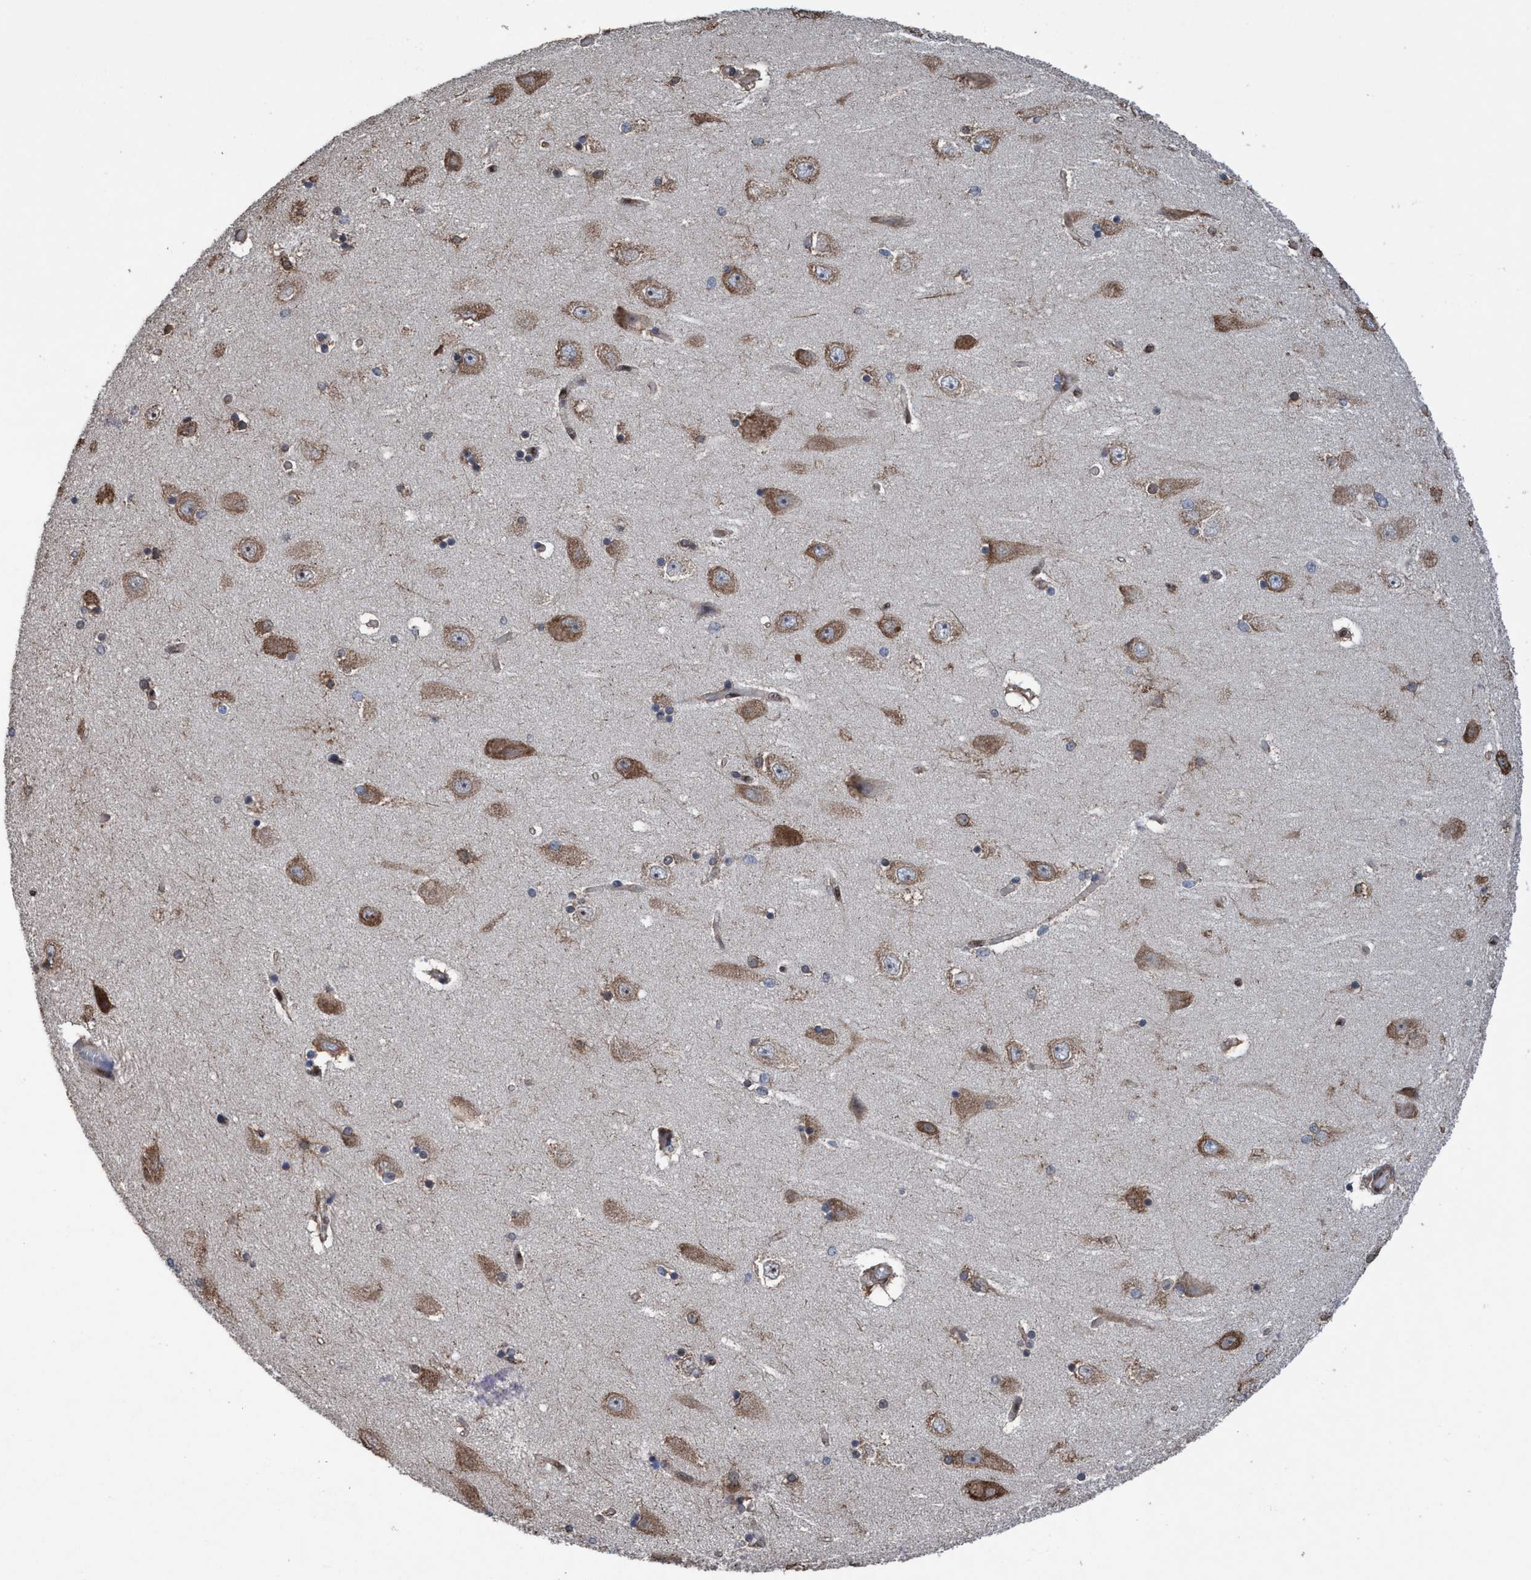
{"staining": {"intensity": "moderate", "quantity": "<25%", "location": "cytoplasmic/membranous"}, "tissue": "hippocampus", "cell_type": "Glial cells", "image_type": "normal", "snomed": [{"axis": "morphology", "description": "Normal tissue, NOS"}, {"axis": "topography", "description": "Hippocampus"}], "caption": "Immunohistochemical staining of normal hippocampus shows low levels of moderate cytoplasmic/membranous expression in approximately <25% of glial cells.", "gene": "METAP2", "patient": {"sex": "female", "age": 54}}